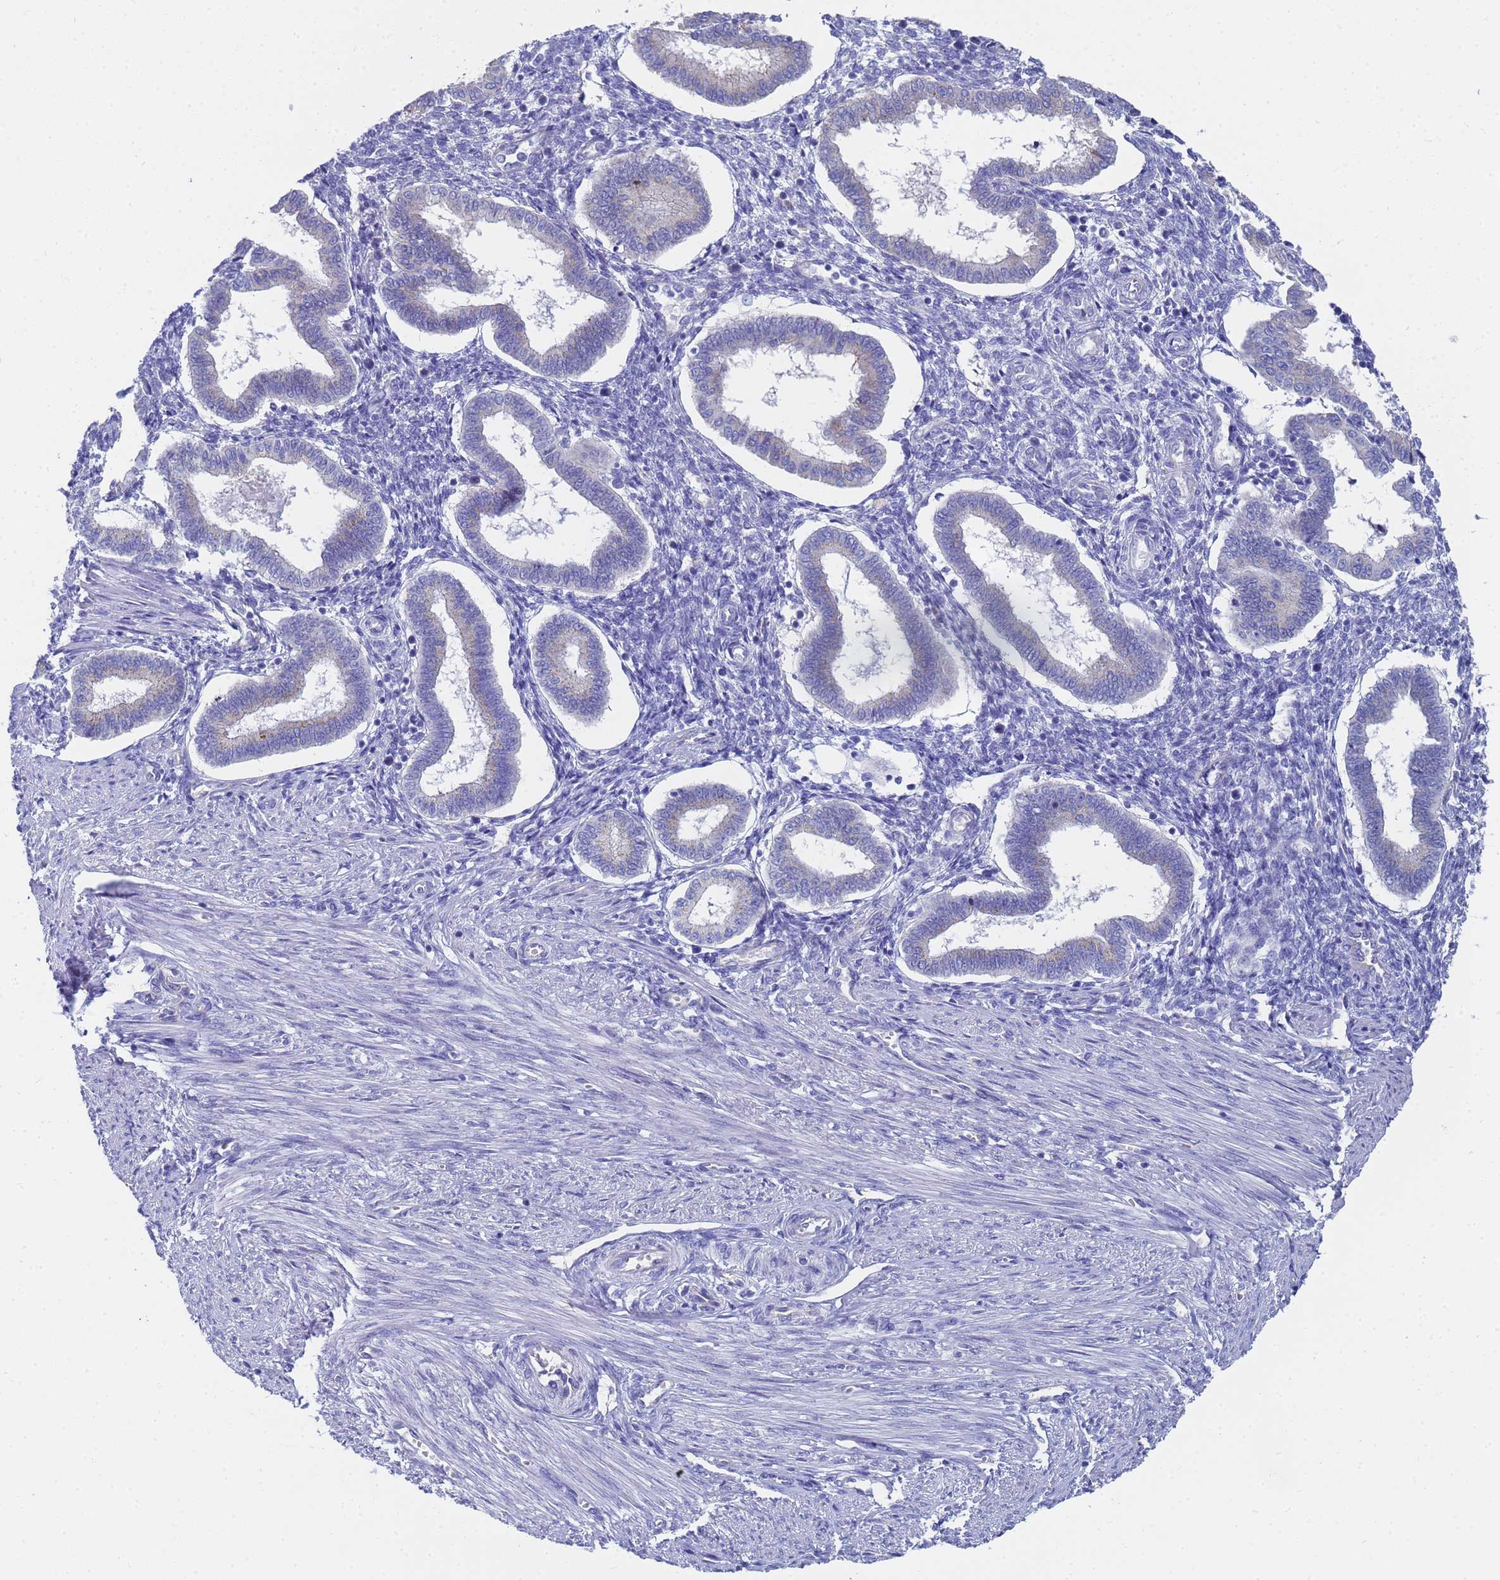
{"staining": {"intensity": "negative", "quantity": "none", "location": "none"}, "tissue": "endometrium", "cell_type": "Cells in endometrial stroma", "image_type": "normal", "snomed": [{"axis": "morphology", "description": "Normal tissue, NOS"}, {"axis": "topography", "description": "Endometrium"}], "caption": "High power microscopy histopathology image of an immunohistochemistry (IHC) micrograph of normal endometrium, revealing no significant expression in cells in endometrial stroma.", "gene": "TM4SF4", "patient": {"sex": "female", "age": 24}}